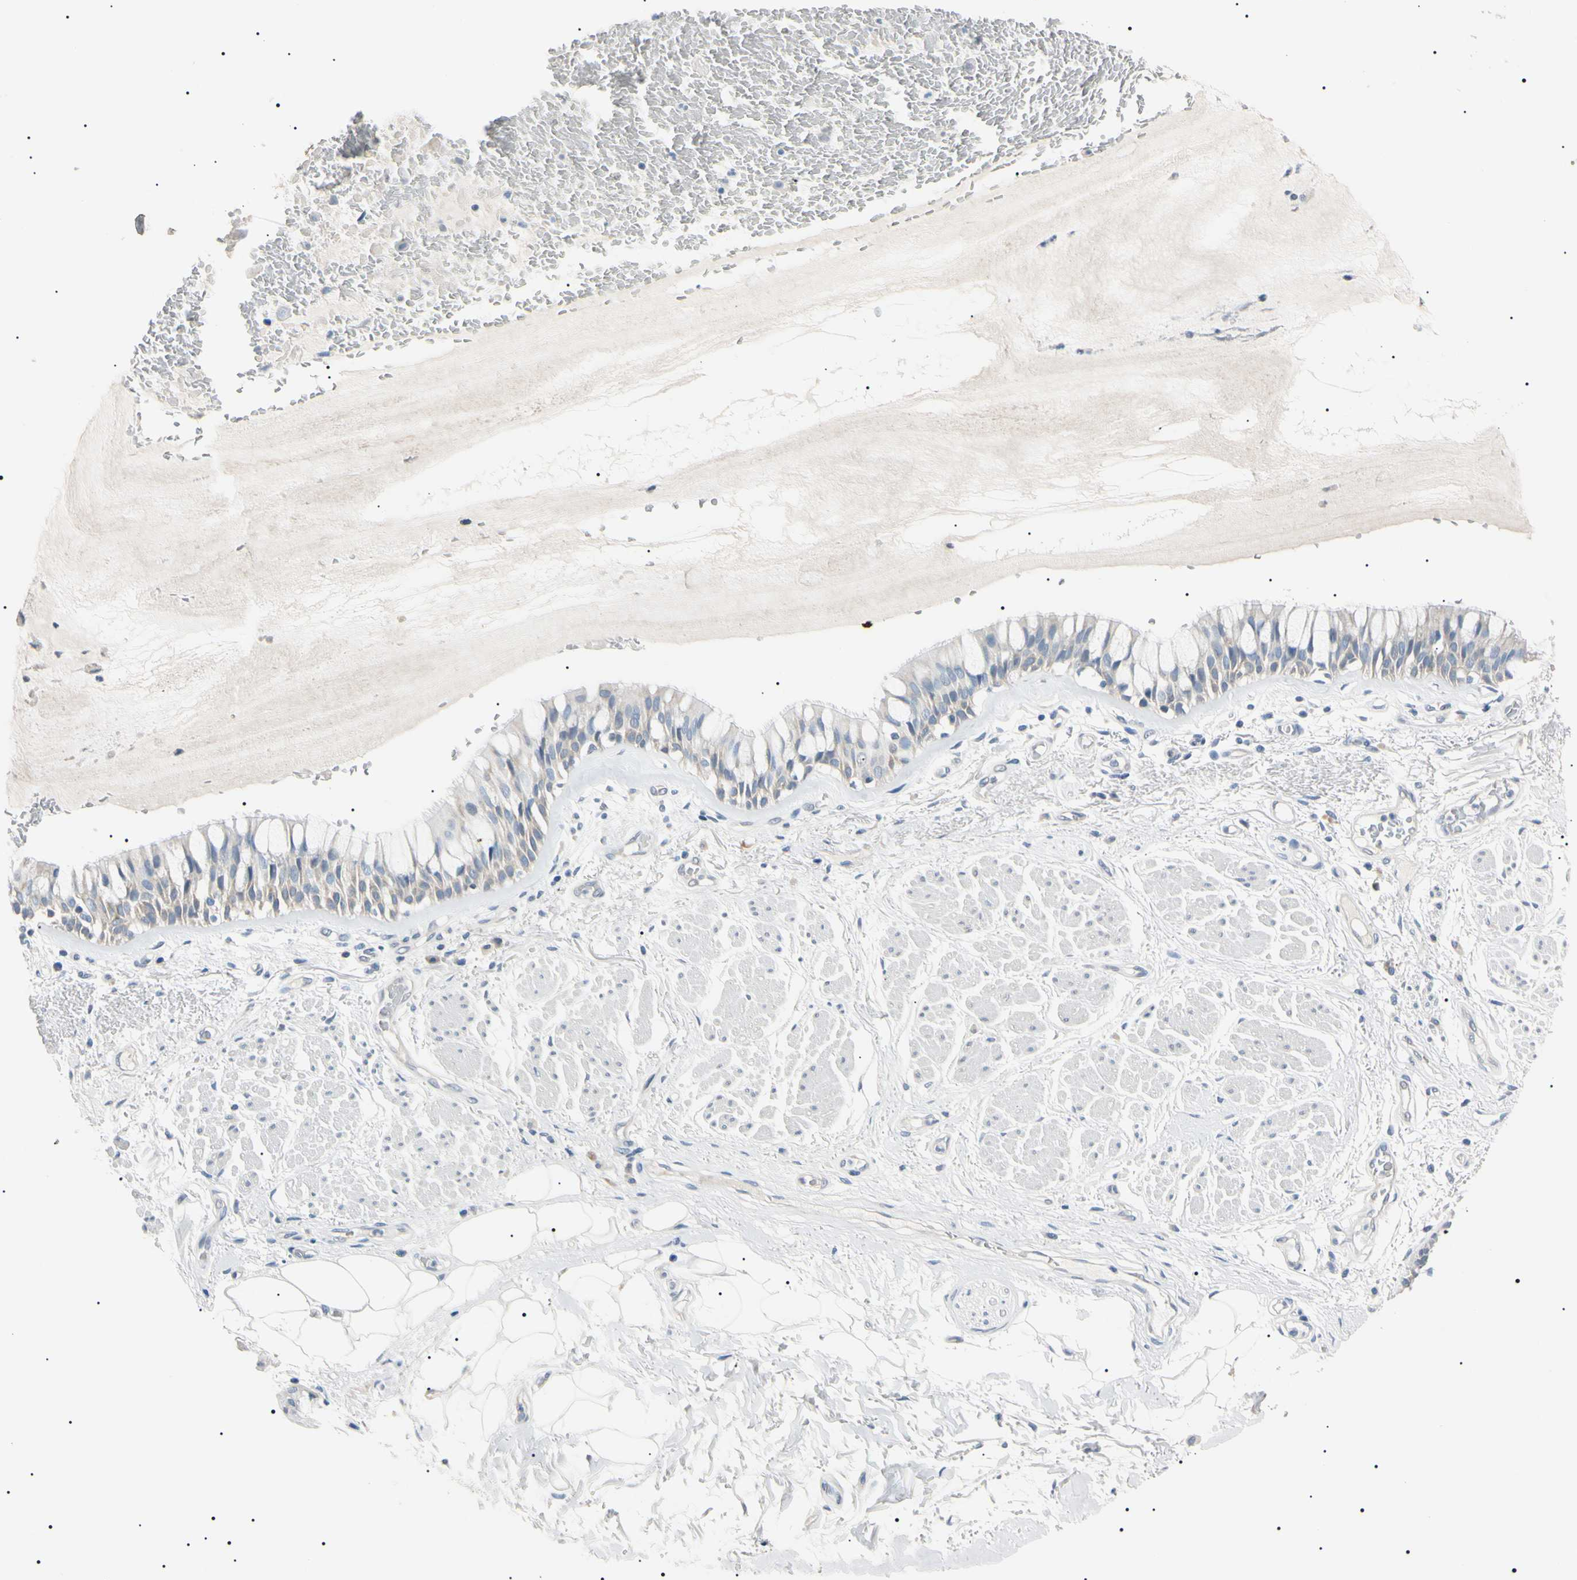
{"staining": {"intensity": "negative", "quantity": "none", "location": "none"}, "tissue": "bronchus", "cell_type": "Respiratory epithelial cells", "image_type": "normal", "snomed": [{"axis": "morphology", "description": "Normal tissue, NOS"}, {"axis": "topography", "description": "Bronchus"}], "caption": "Respiratory epithelial cells show no significant protein expression in benign bronchus. (Immunohistochemistry (ihc), brightfield microscopy, high magnification).", "gene": "CGB3", "patient": {"sex": "male", "age": 66}}